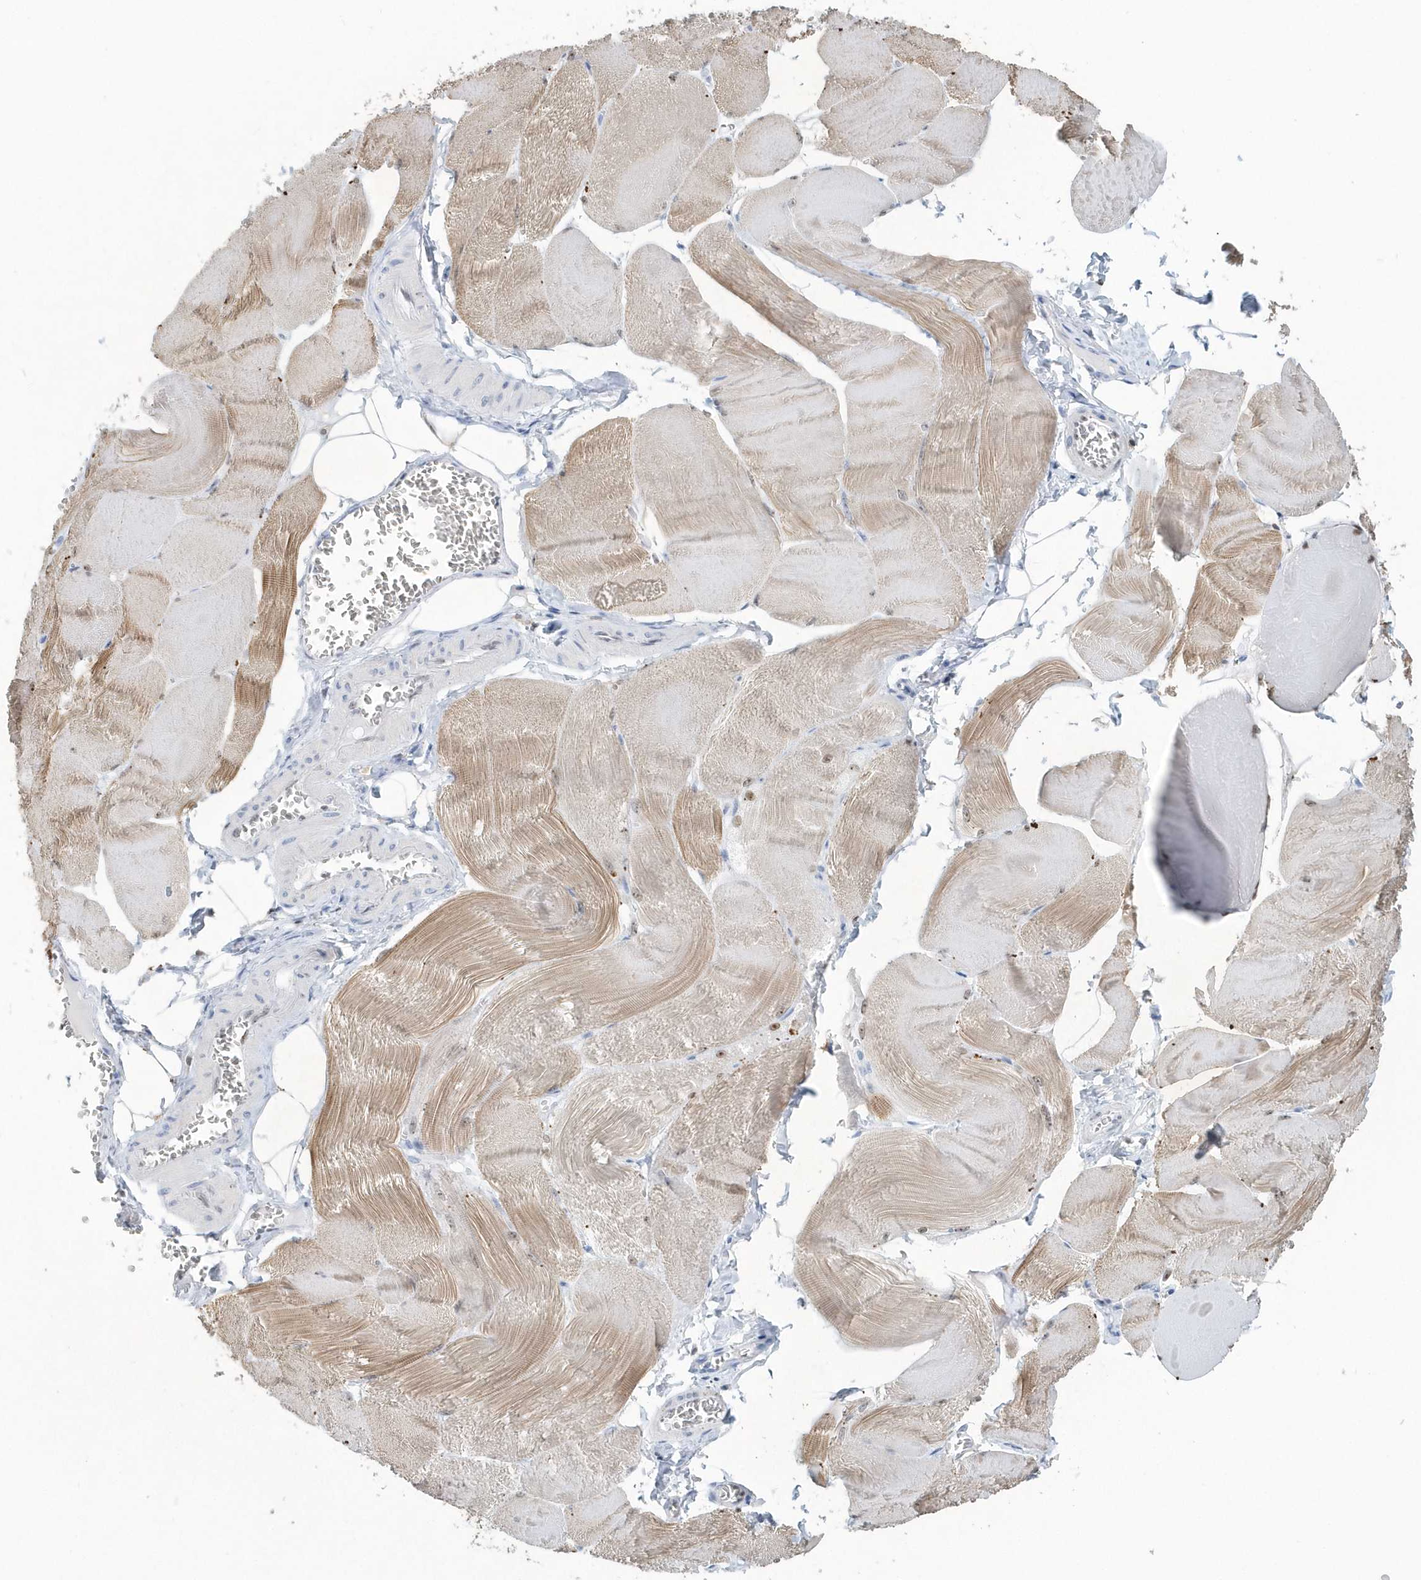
{"staining": {"intensity": "moderate", "quantity": "25%-75%", "location": "cytoplasmic/membranous"}, "tissue": "skeletal muscle", "cell_type": "Myocytes", "image_type": "normal", "snomed": [{"axis": "morphology", "description": "Normal tissue, NOS"}, {"axis": "morphology", "description": "Basal cell carcinoma"}, {"axis": "topography", "description": "Skeletal muscle"}], "caption": "This photomicrograph displays IHC staining of benign human skeletal muscle, with medium moderate cytoplasmic/membranous positivity in about 25%-75% of myocytes.", "gene": "MACROH2A2", "patient": {"sex": "female", "age": 64}}